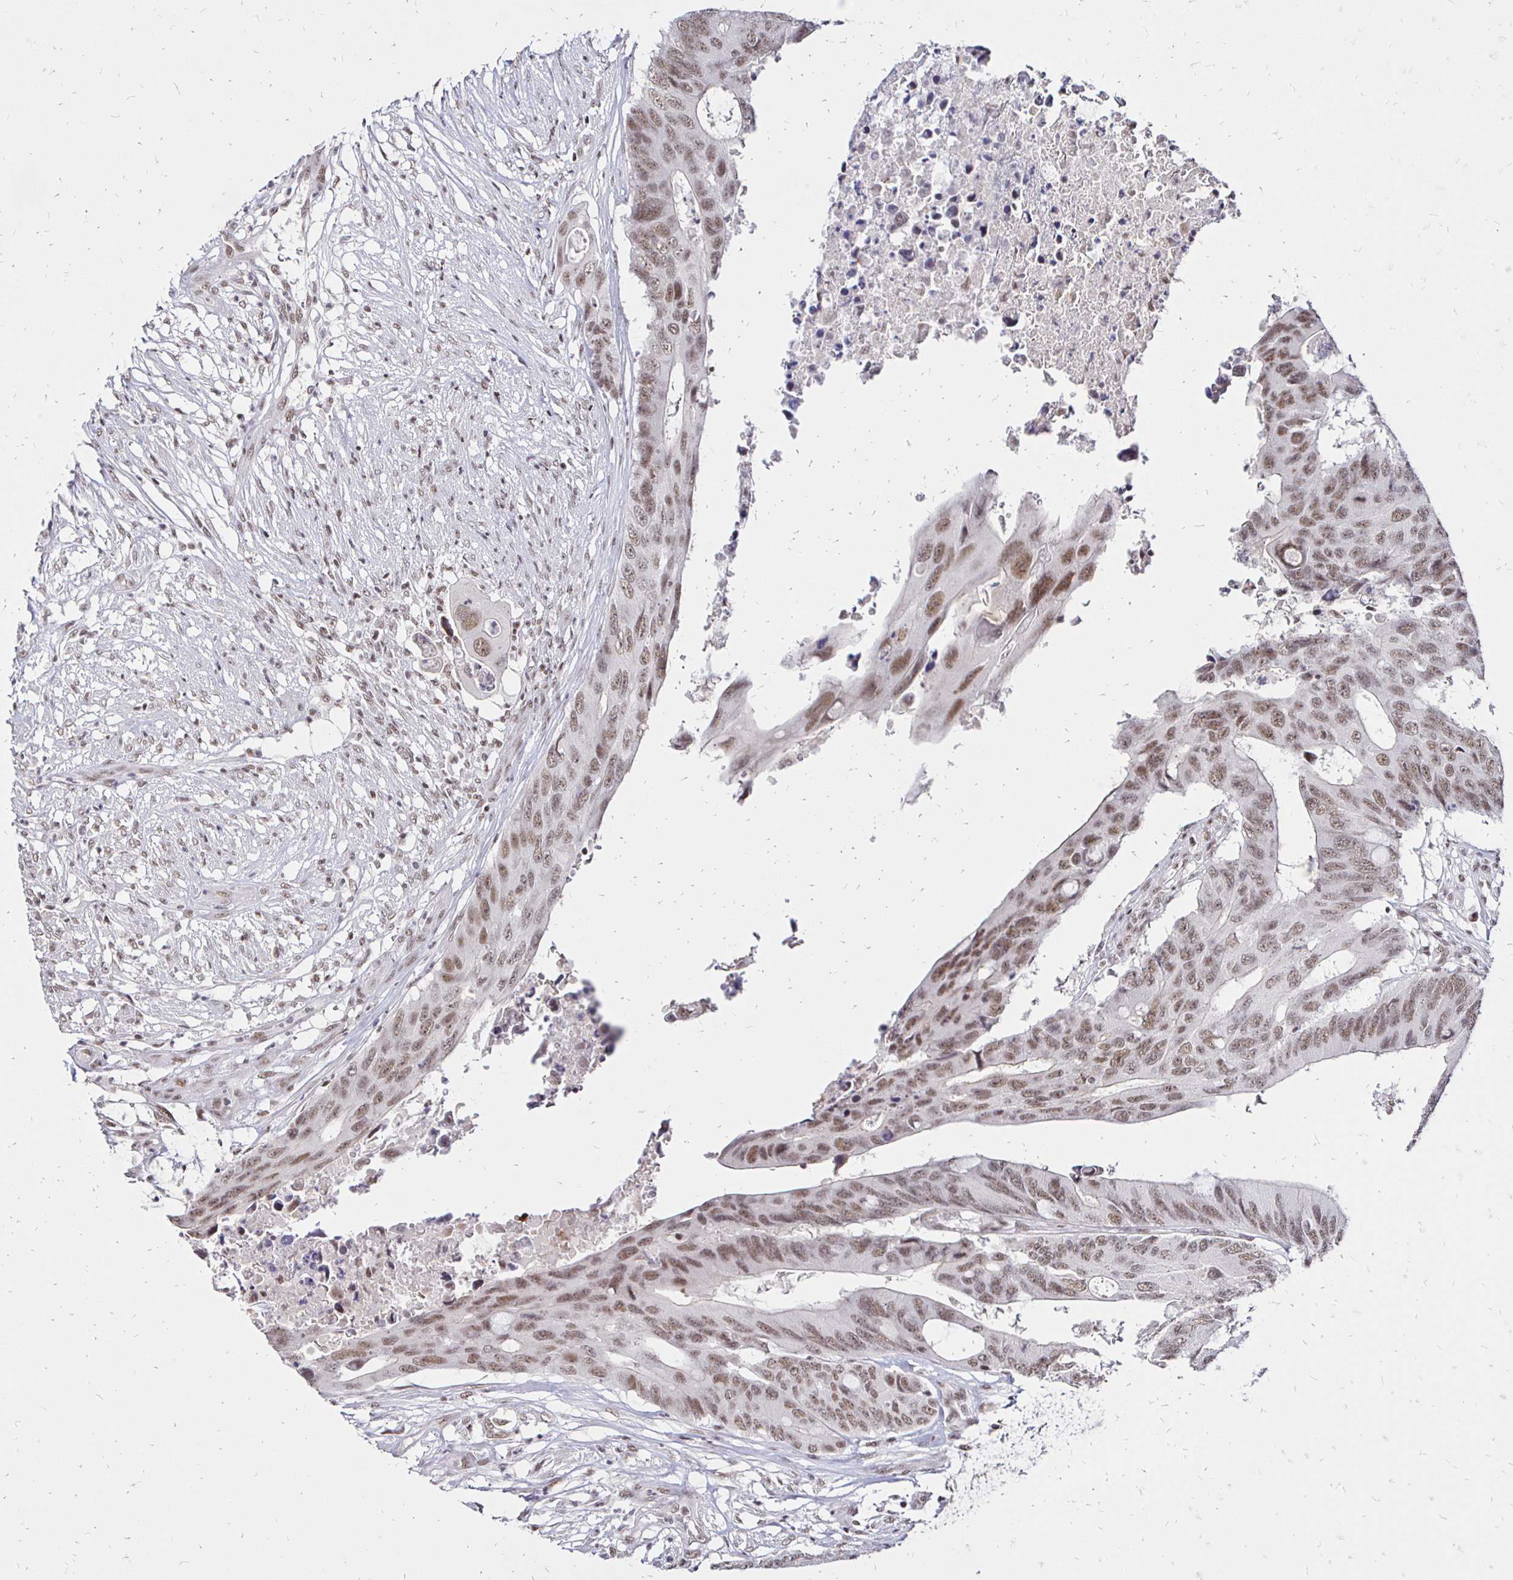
{"staining": {"intensity": "moderate", "quantity": ">75%", "location": "nuclear"}, "tissue": "colorectal cancer", "cell_type": "Tumor cells", "image_type": "cancer", "snomed": [{"axis": "morphology", "description": "Adenocarcinoma, NOS"}, {"axis": "topography", "description": "Colon"}], "caption": "Colorectal cancer stained for a protein (brown) reveals moderate nuclear positive staining in about >75% of tumor cells.", "gene": "SIN3A", "patient": {"sex": "male", "age": 71}}